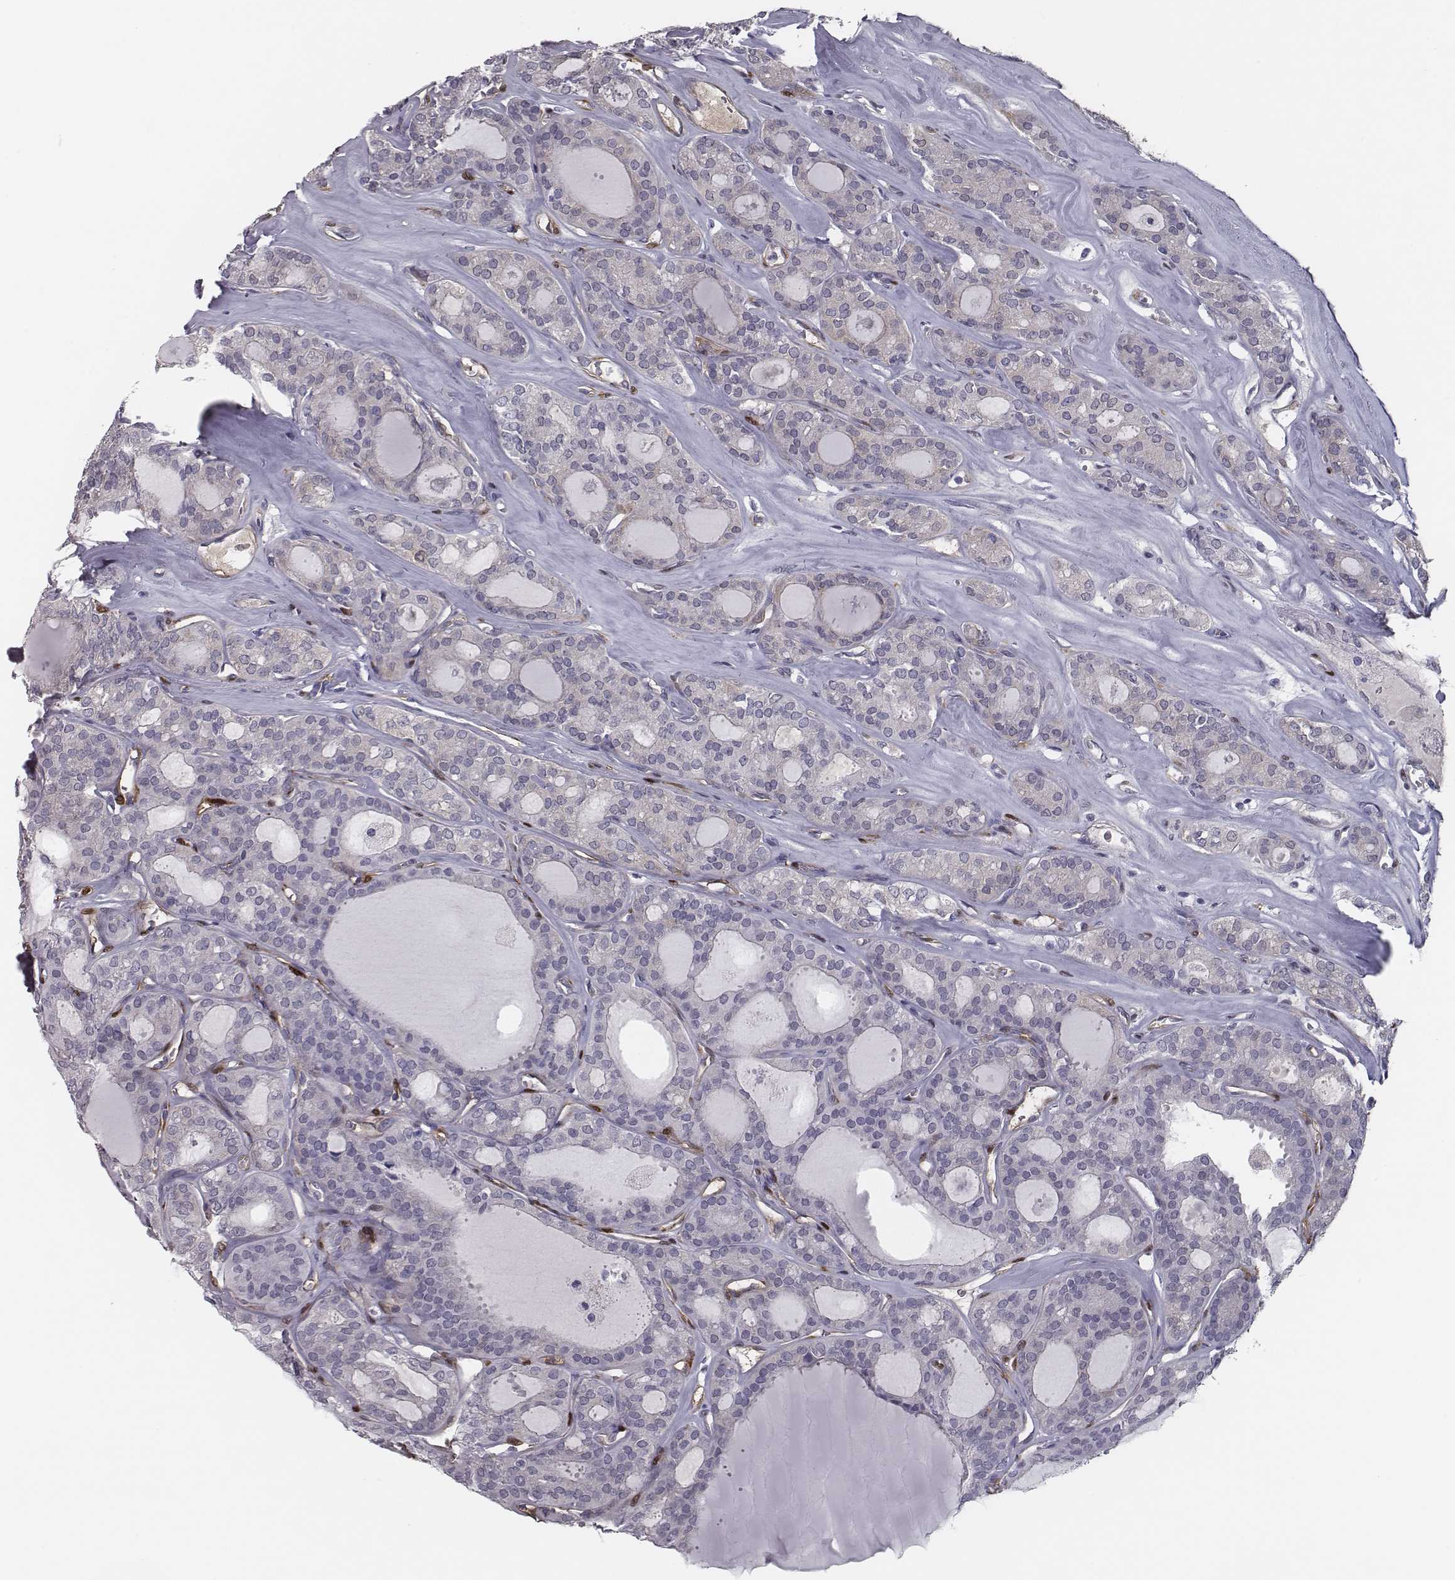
{"staining": {"intensity": "negative", "quantity": "none", "location": "none"}, "tissue": "thyroid cancer", "cell_type": "Tumor cells", "image_type": "cancer", "snomed": [{"axis": "morphology", "description": "Follicular adenoma carcinoma, NOS"}, {"axis": "topography", "description": "Thyroid gland"}], "caption": "Immunohistochemical staining of thyroid cancer (follicular adenoma carcinoma) displays no significant expression in tumor cells.", "gene": "ISYNA1", "patient": {"sex": "male", "age": 75}}